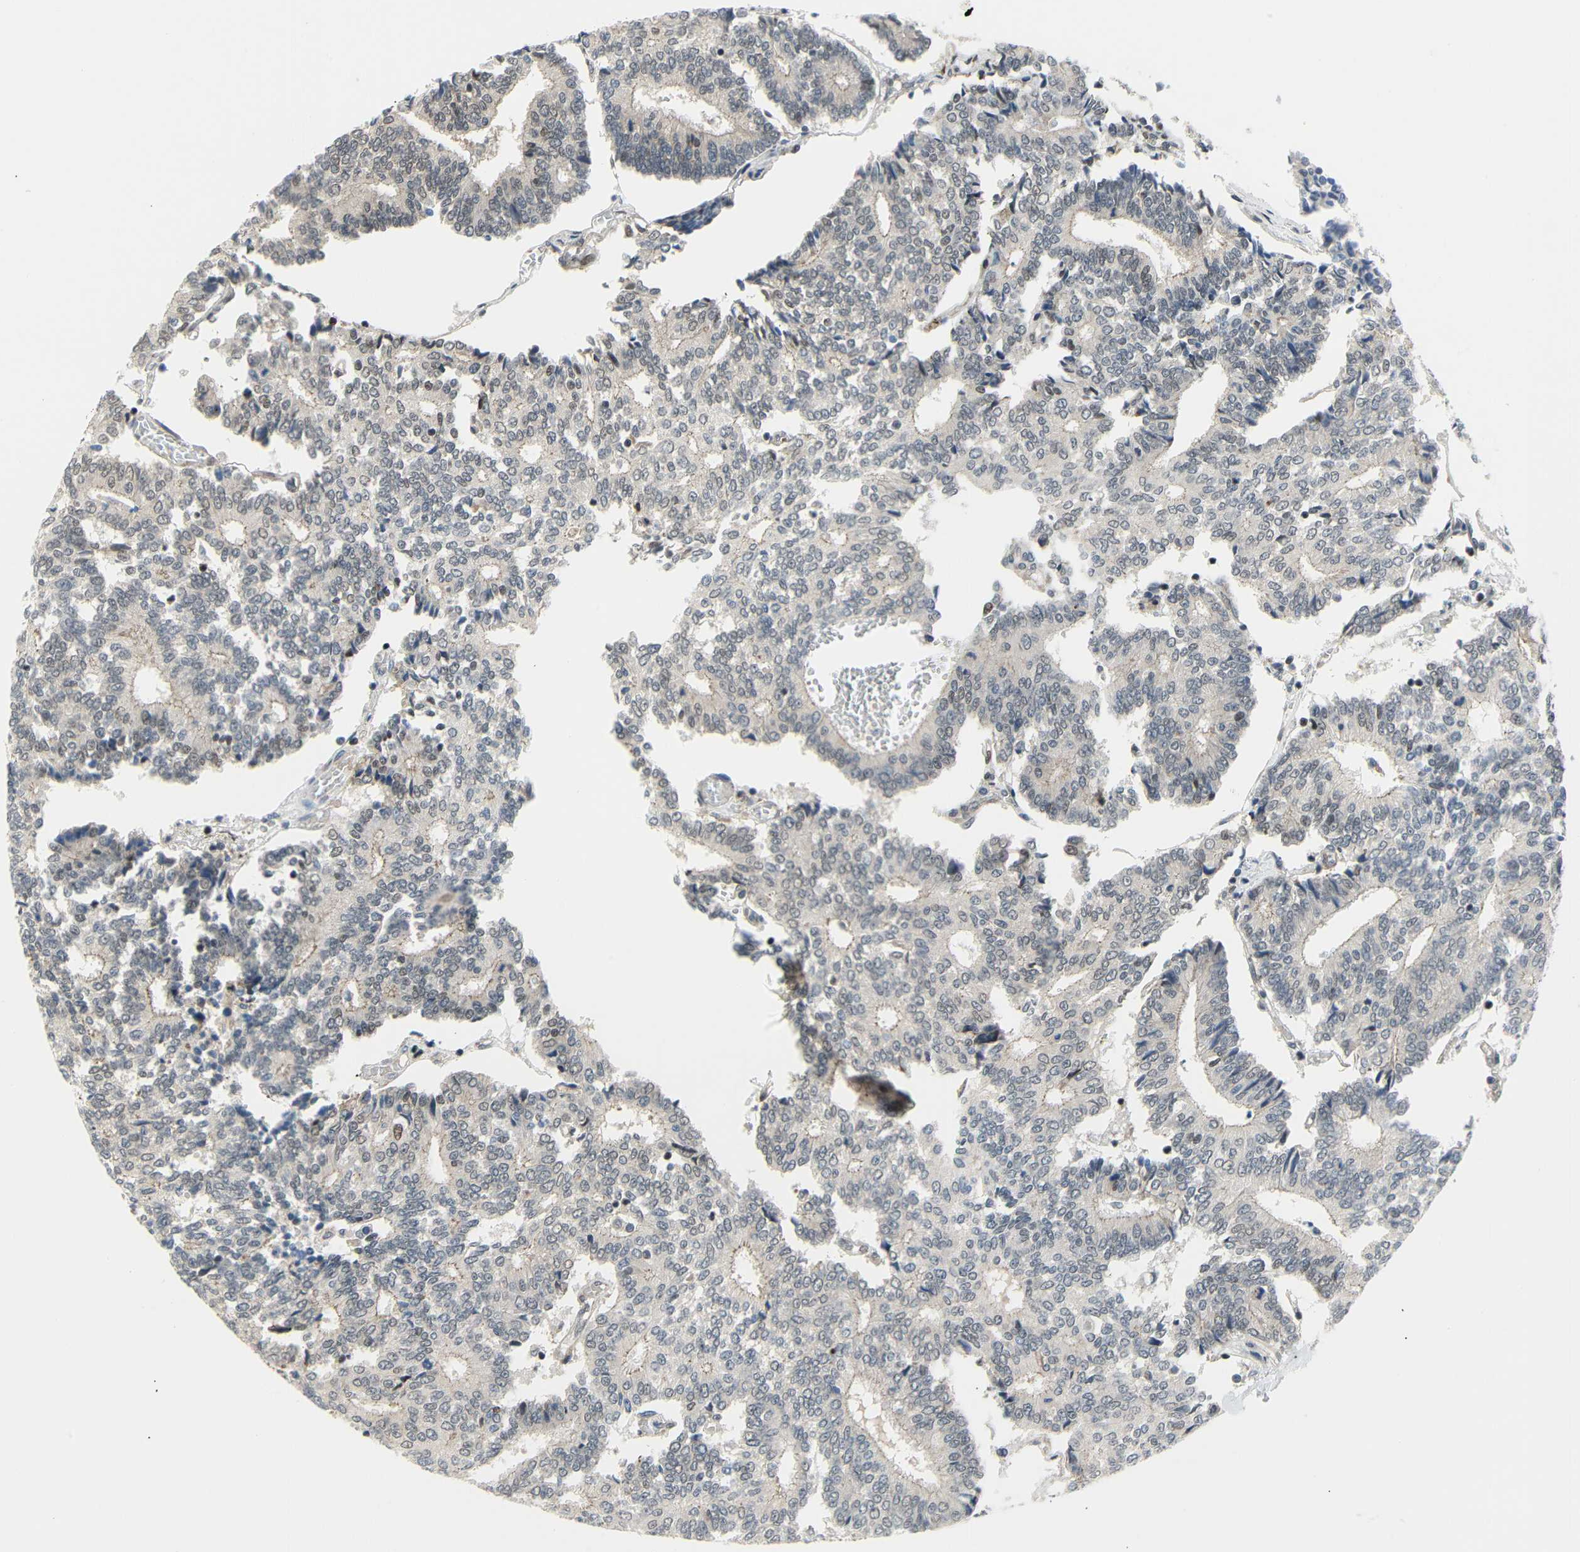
{"staining": {"intensity": "weak", "quantity": "25%-75%", "location": "cytoplasmic/membranous"}, "tissue": "prostate cancer", "cell_type": "Tumor cells", "image_type": "cancer", "snomed": [{"axis": "morphology", "description": "Adenocarcinoma, High grade"}, {"axis": "topography", "description": "Prostate"}], "caption": "Immunohistochemical staining of prostate cancer shows low levels of weak cytoplasmic/membranous staining in approximately 25%-75% of tumor cells.", "gene": "IMPG2", "patient": {"sex": "male", "age": 55}}